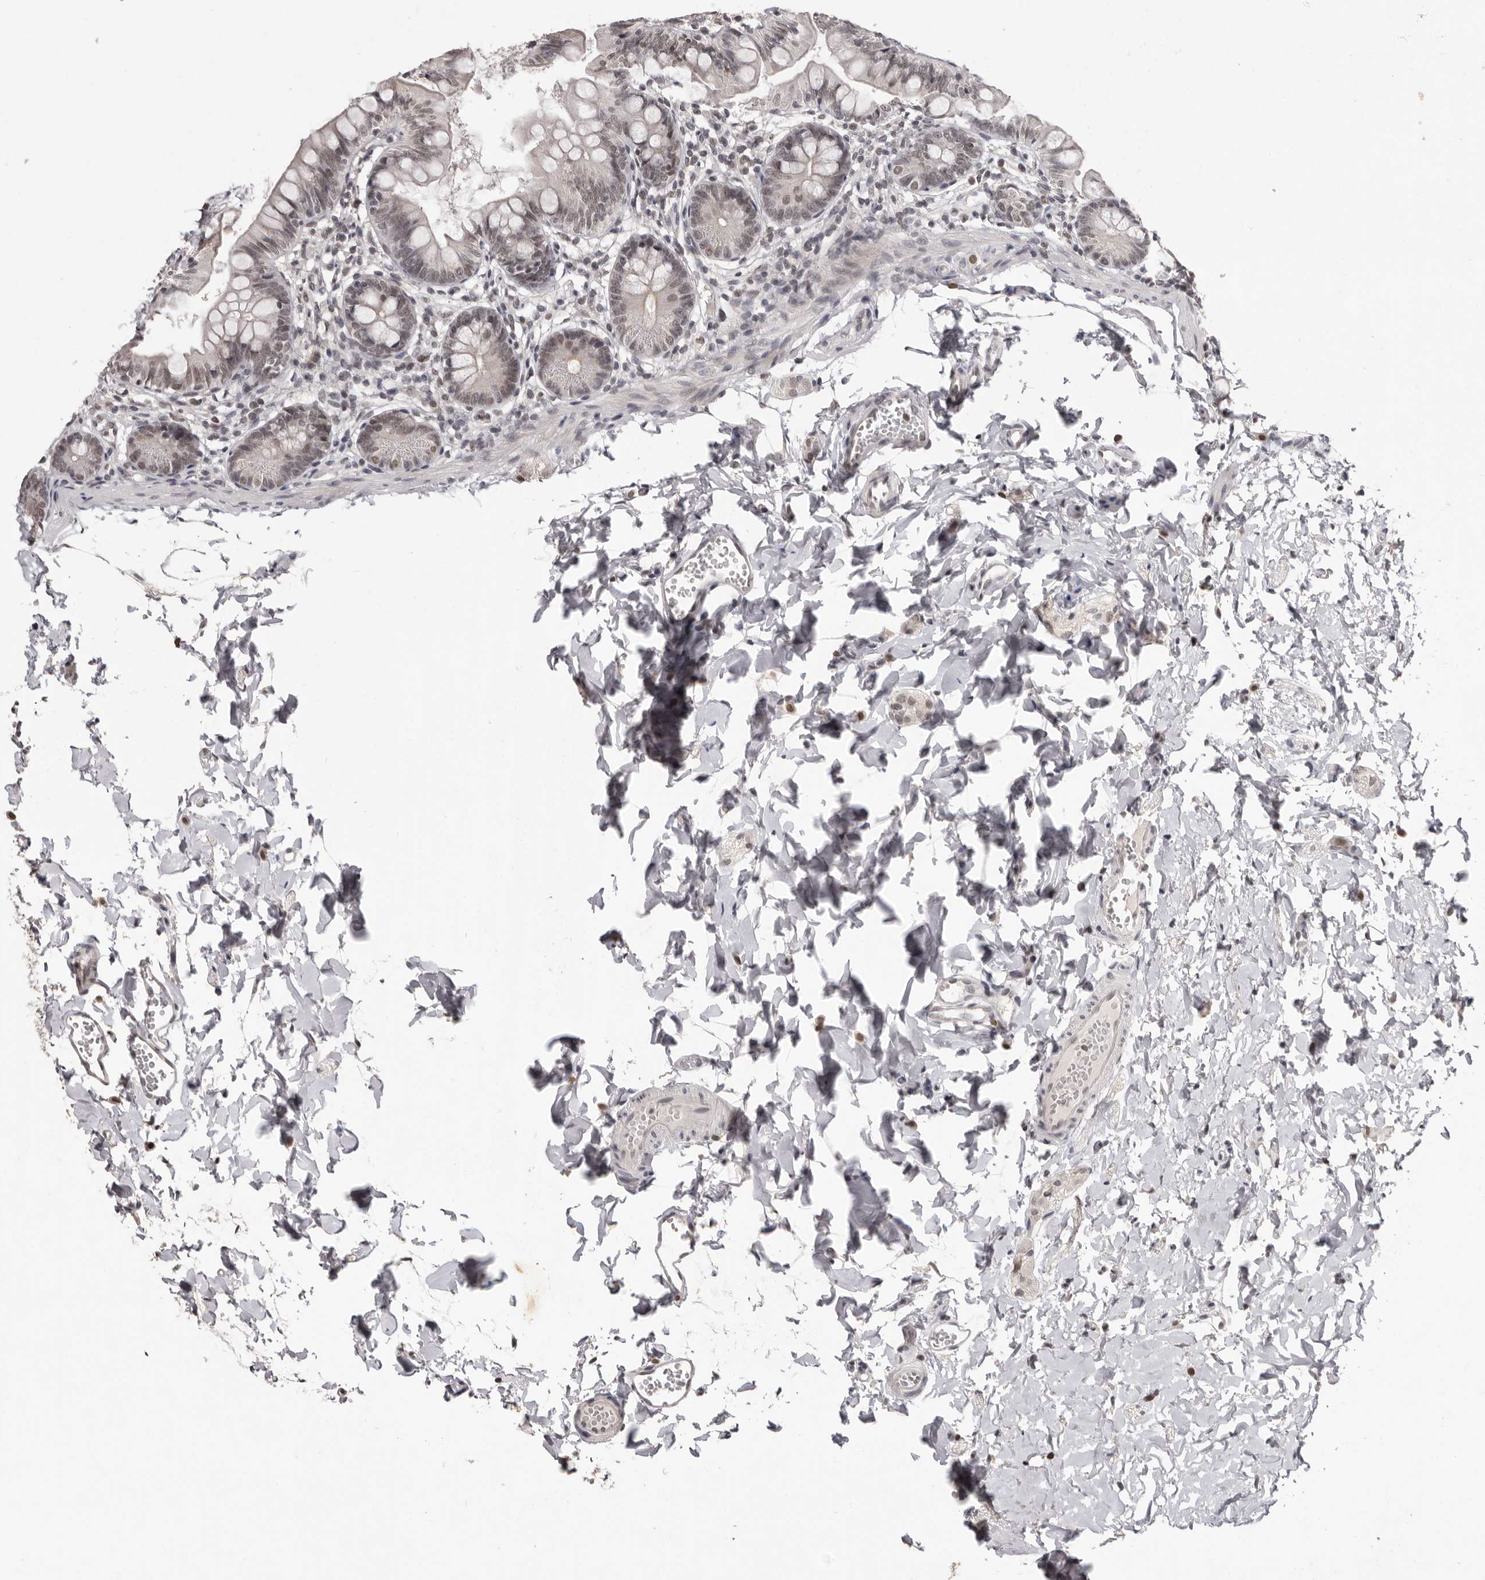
{"staining": {"intensity": "weak", "quantity": "25%-75%", "location": "nuclear"}, "tissue": "small intestine", "cell_type": "Glandular cells", "image_type": "normal", "snomed": [{"axis": "morphology", "description": "Normal tissue, NOS"}, {"axis": "topography", "description": "Small intestine"}], "caption": "Immunohistochemical staining of unremarkable human small intestine displays weak nuclear protein expression in approximately 25%-75% of glandular cells.", "gene": "SRCAP", "patient": {"sex": "male", "age": 7}}